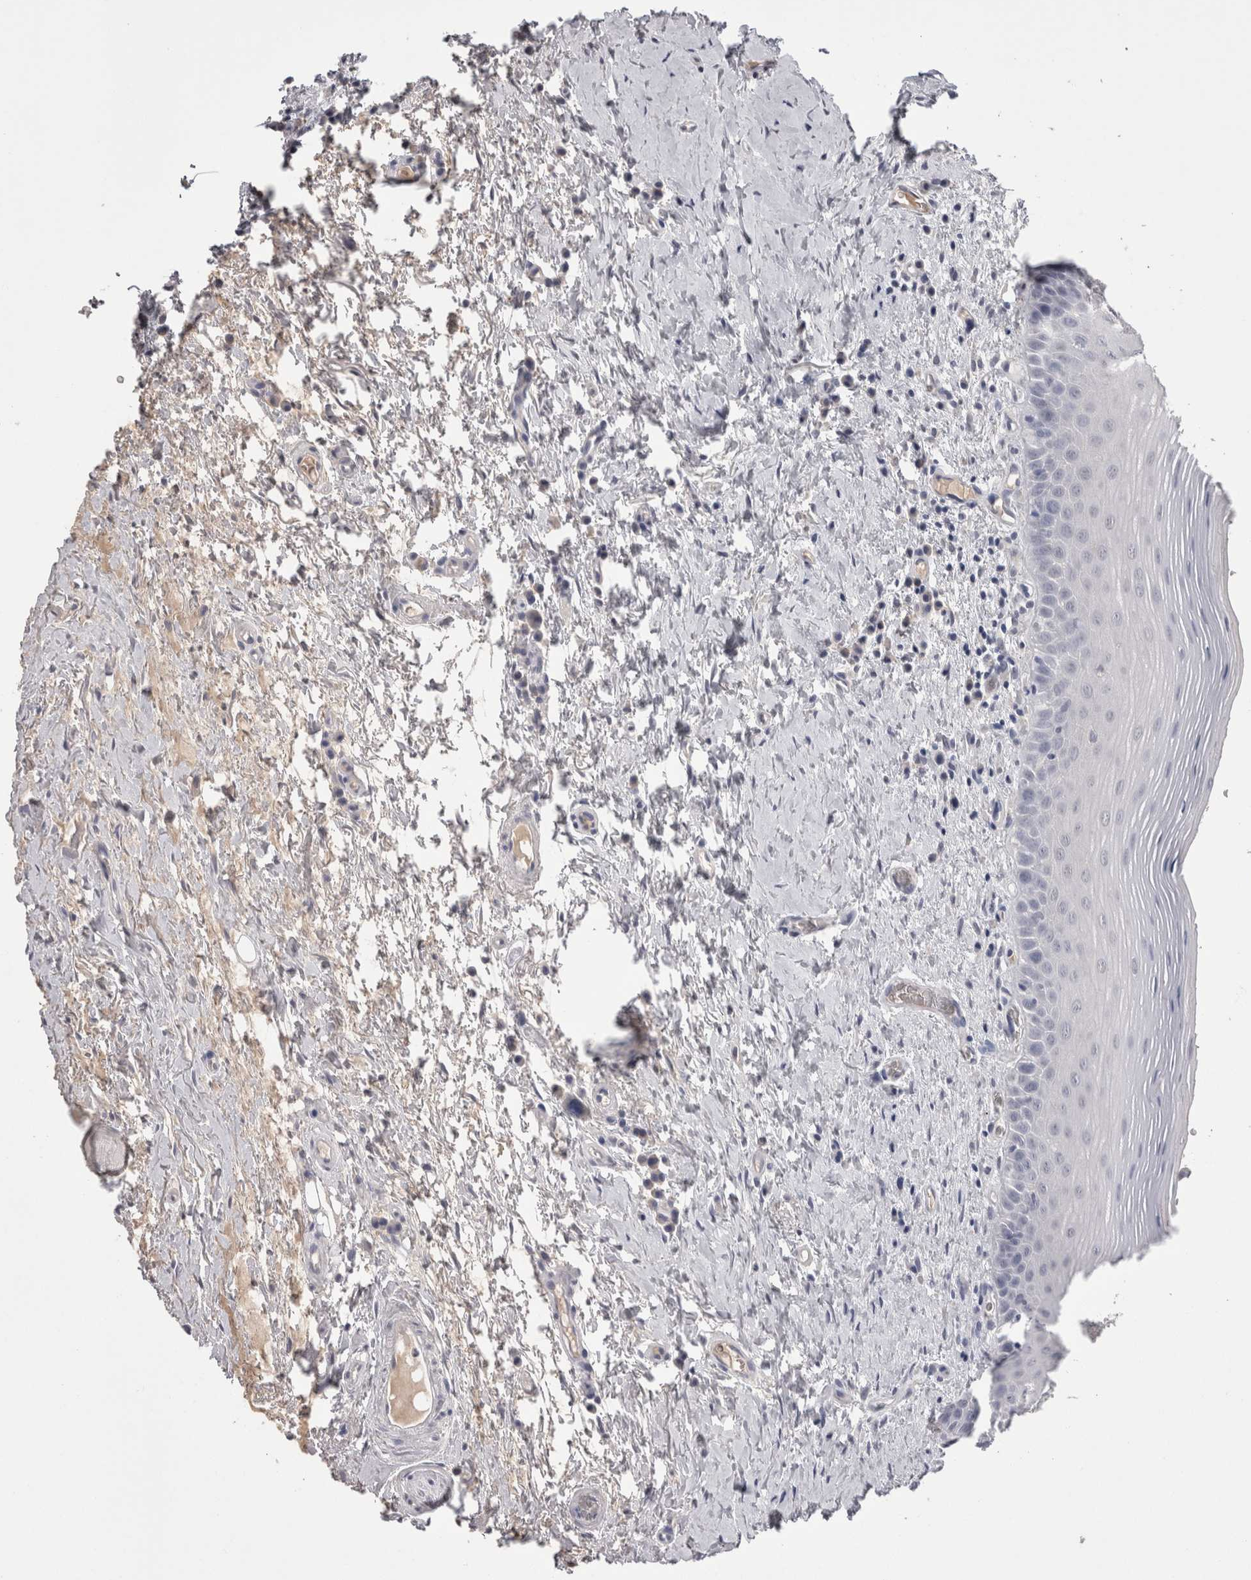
{"staining": {"intensity": "negative", "quantity": "none", "location": "none"}, "tissue": "oral mucosa", "cell_type": "Squamous epithelial cells", "image_type": "normal", "snomed": [{"axis": "morphology", "description": "Normal tissue, NOS"}, {"axis": "topography", "description": "Oral tissue"}], "caption": "A photomicrograph of oral mucosa stained for a protein demonstrates no brown staining in squamous epithelial cells.", "gene": "CDHR5", "patient": {"sex": "male", "age": 82}}